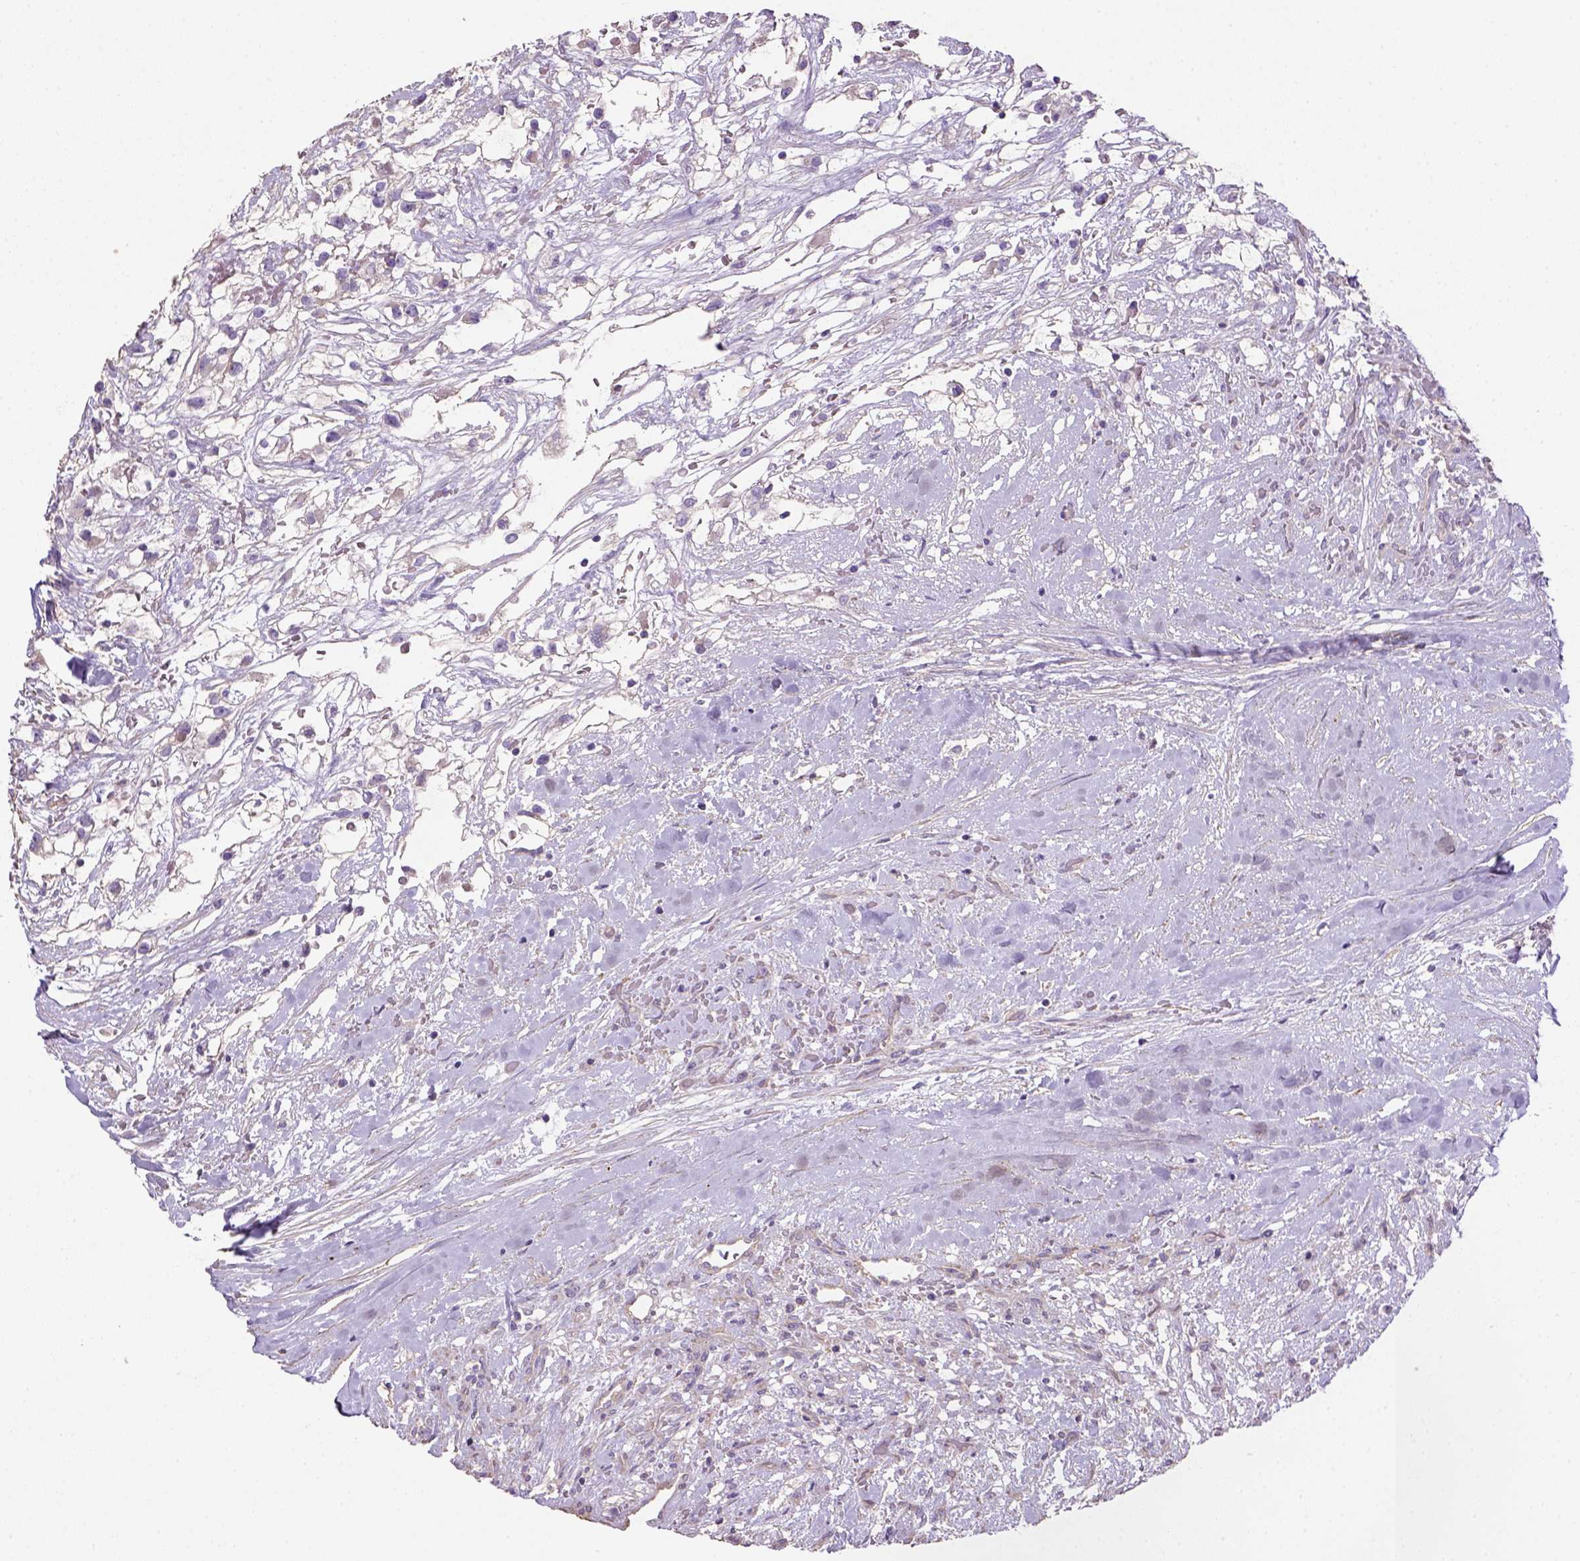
{"staining": {"intensity": "negative", "quantity": "none", "location": "none"}, "tissue": "renal cancer", "cell_type": "Tumor cells", "image_type": "cancer", "snomed": [{"axis": "morphology", "description": "Adenocarcinoma, NOS"}, {"axis": "topography", "description": "Kidney"}], "caption": "A micrograph of renal cancer stained for a protein exhibits no brown staining in tumor cells.", "gene": "HTRA1", "patient": {"sex": "male", "age": 59}}